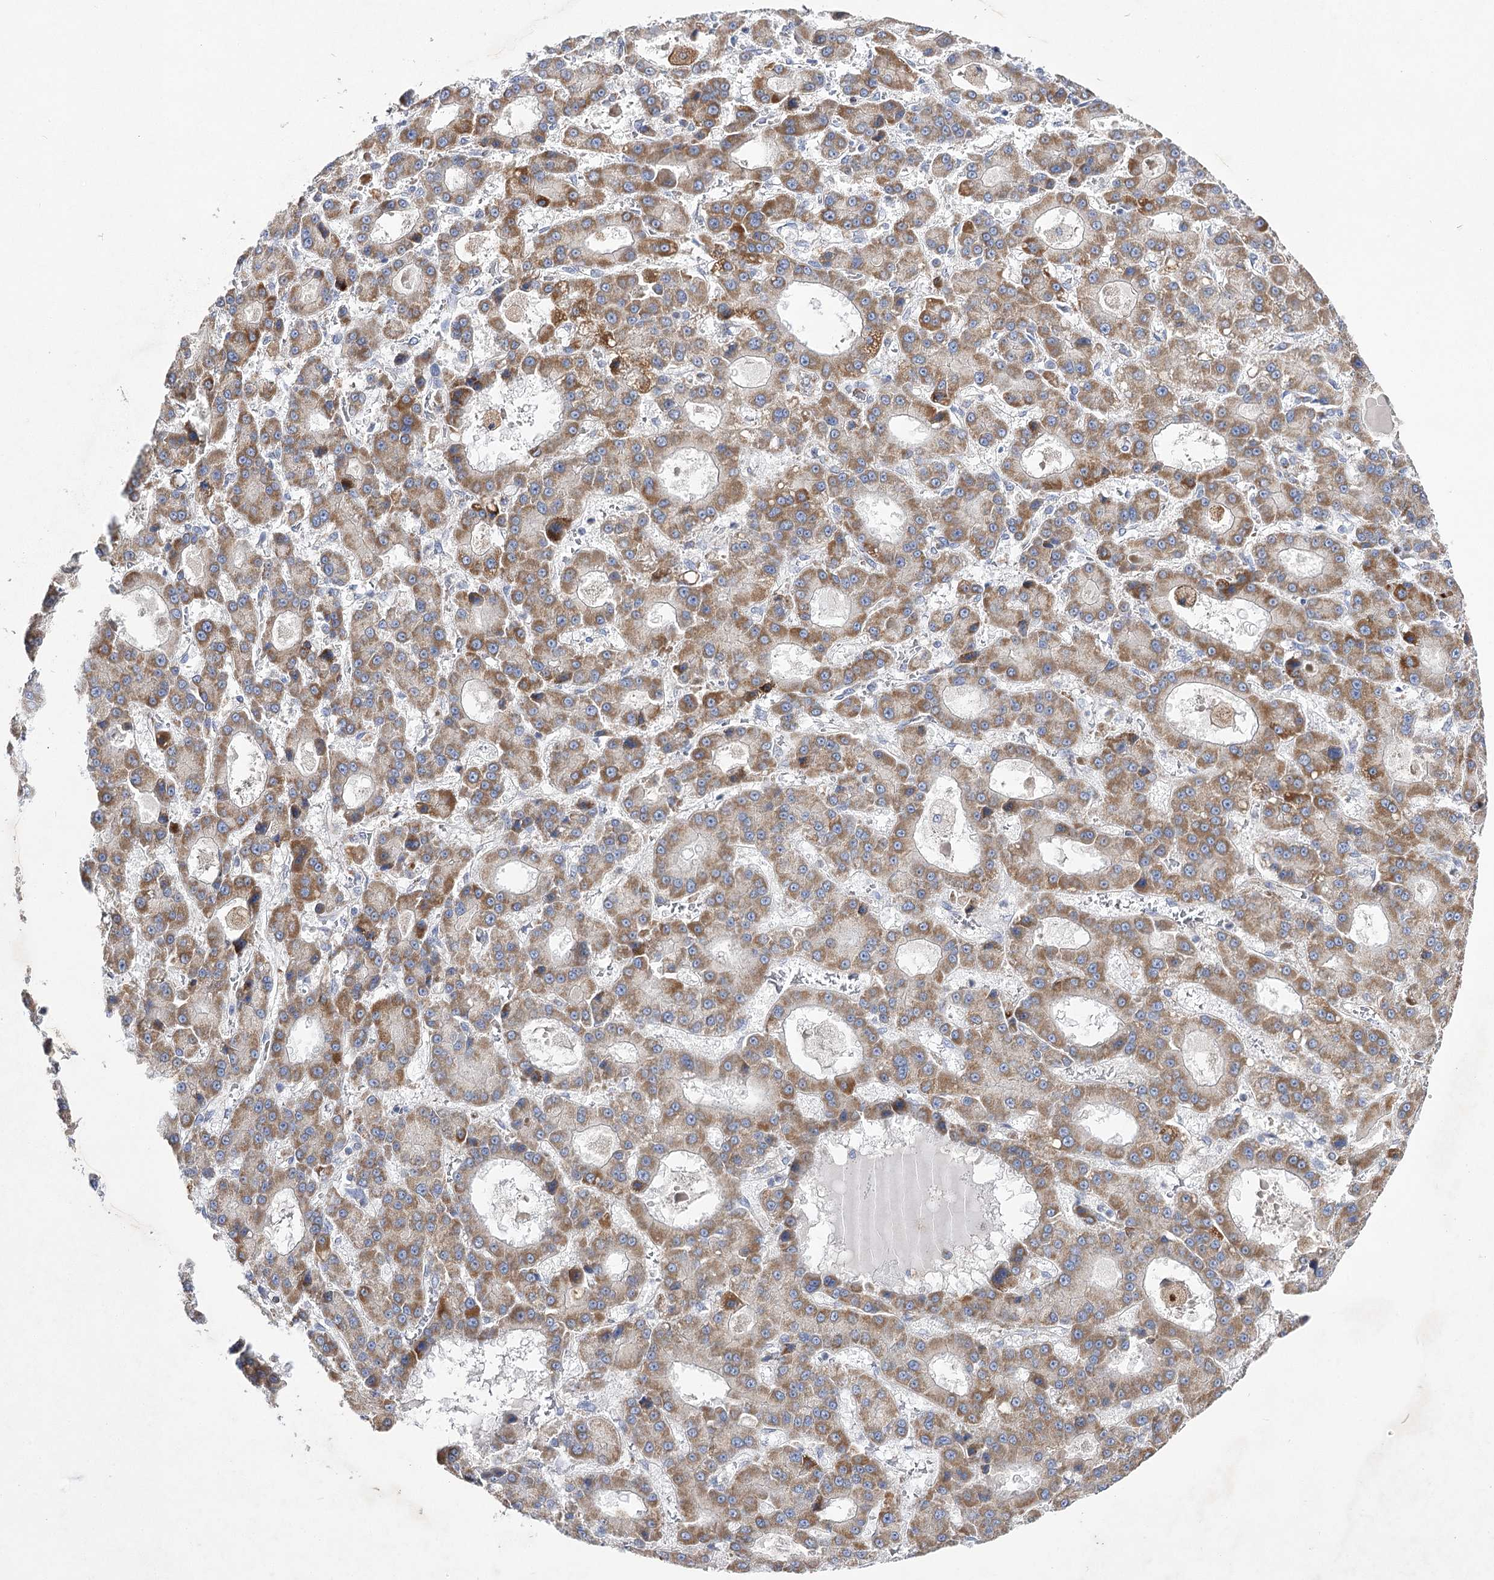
{"staining": {"intensity": "moderate", "quantity": ">75%", "location": "cytoplasmic/membranous"}, "tissue": "liver cancer", "cell_type": "Tumor cells", "image_type": "cancer", "snomed": [{"axis": "morphology", "description": "Carcinoma, Hepatocellular, NOS"}, {"axis": "topography", "description": "Liver"}], "caption": "Tumor cells display moderate cytoplasmic/membranous staining in approximately >75% of cells in liver cancer (hepatocellular carcinoma).", "gene": "COX15", "patient": {"sex": "male", "age": 70}}